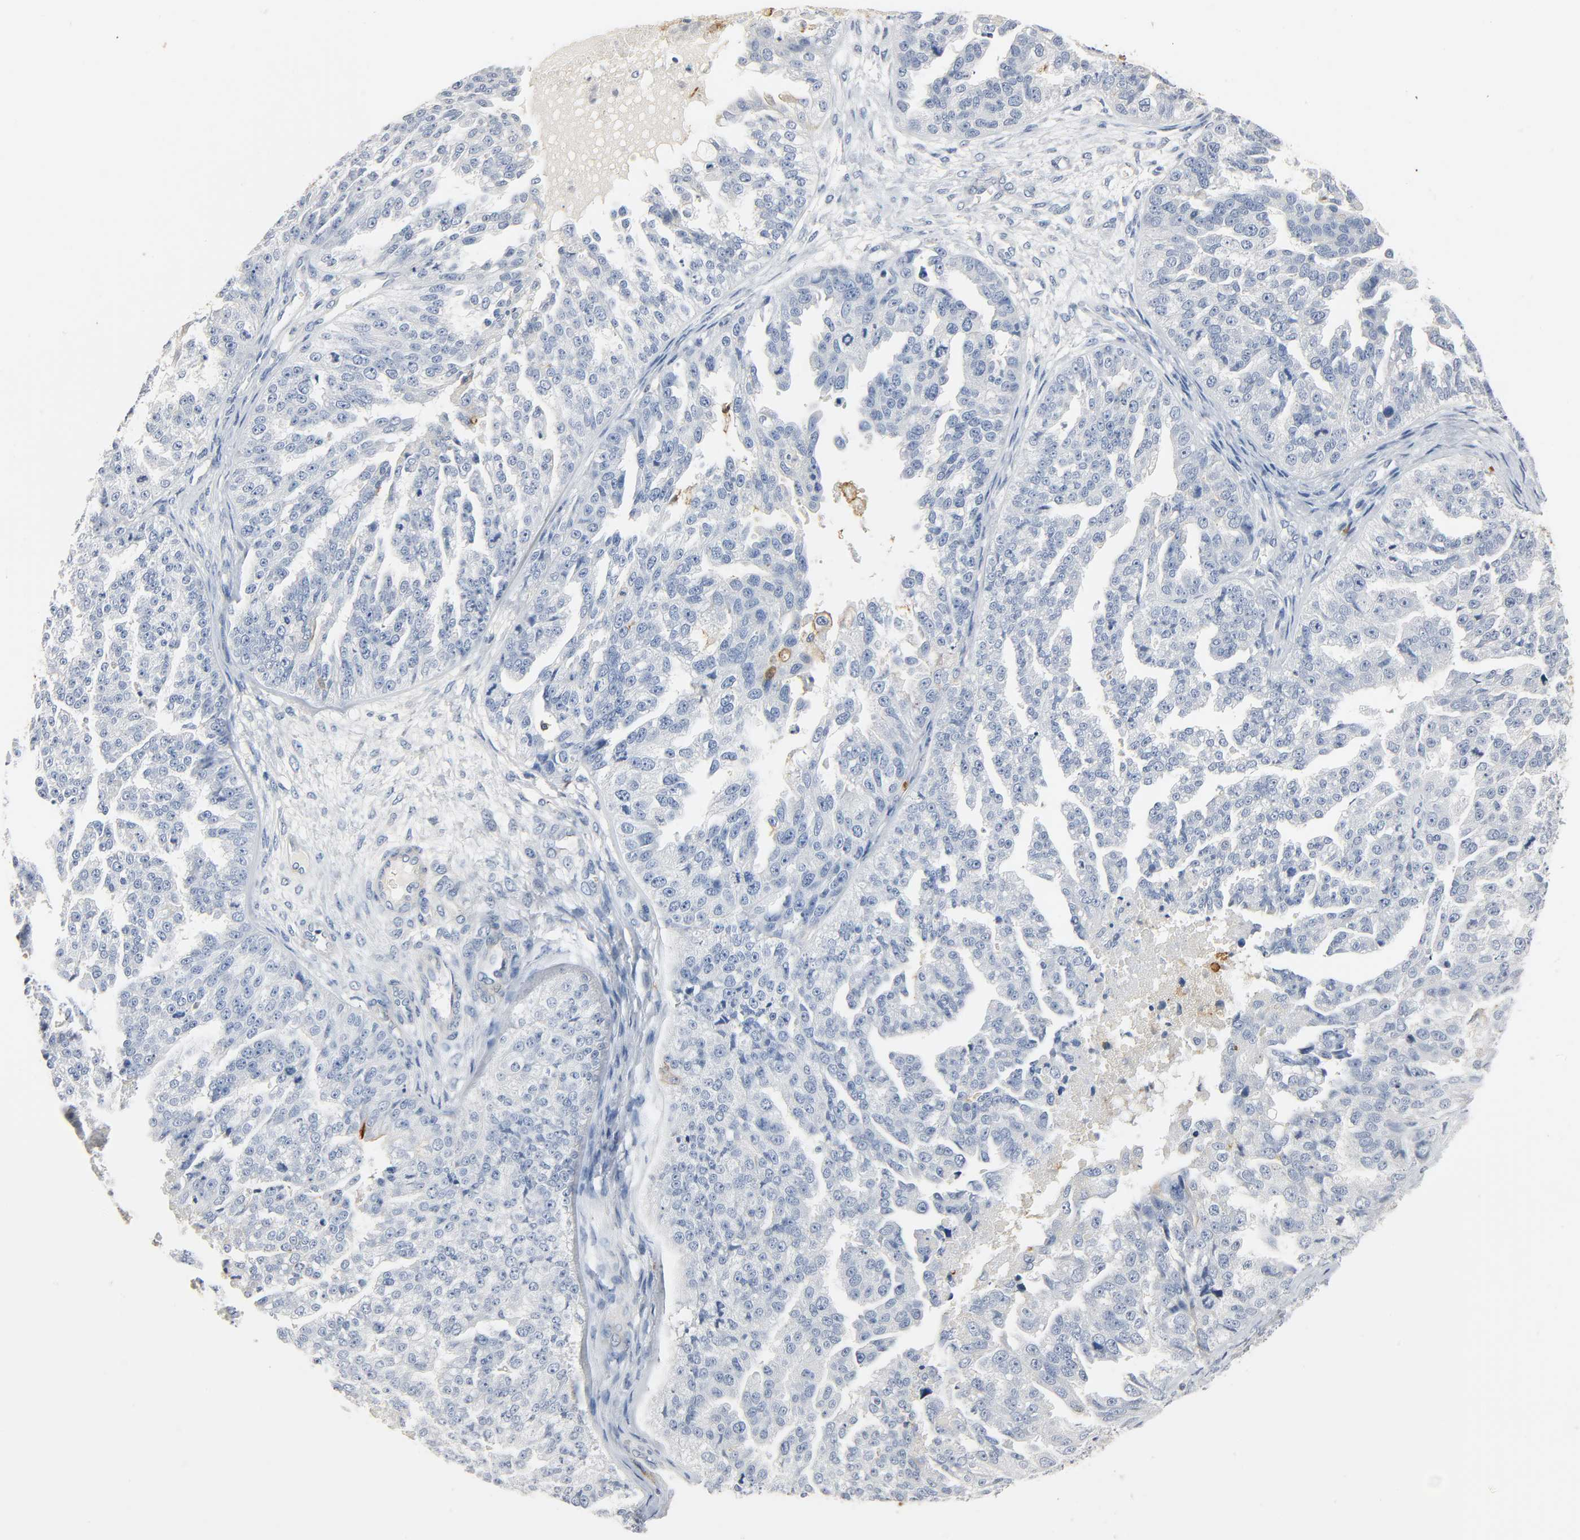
{"staining": {"intensity": "negative", "quantity": "none", "location": "none"}, "tissue": "ovarian cancer", "cell_type": "Tumor cells", "image_type": "cancer", "snomed": [{"axis": "morphology", "description": "Cystadenocarcinoma, serous, NOS"}, {"axis": "topography", "description": "Ovary"}], "caption": "Micrograph shows no protein expression in tumor cells of ovarian cancer (serous cystadenocarcinoma) tissue. (DAB (3,3'-diaminobenzidine) immunohistochemistry (IHC), high magnification).", "gene": "ANPEP", "patient": {"sex": "female", "age": 58}}